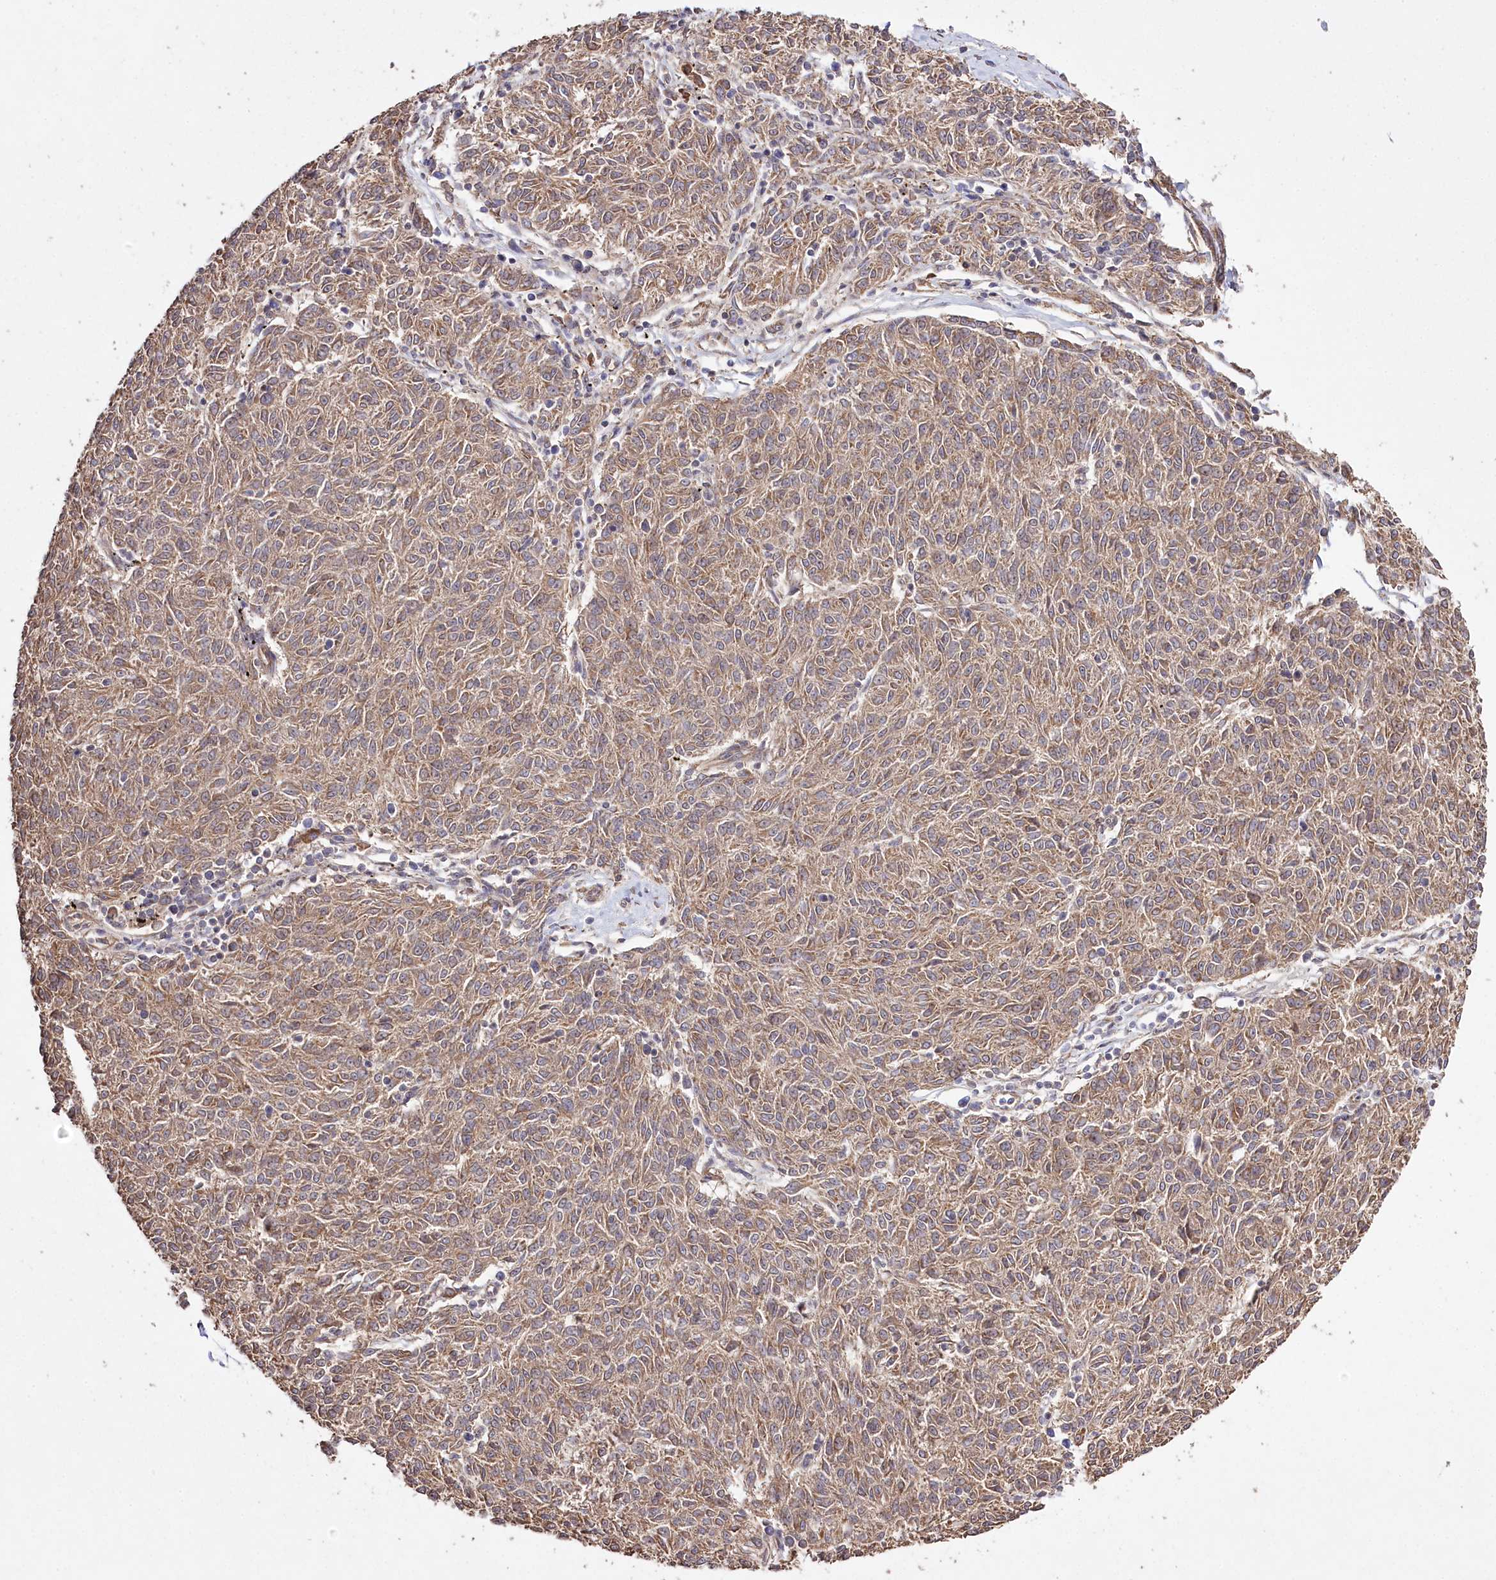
{"staining": {"intensity": "moderate", "quantity": ">75%", "location": "cytoplasmic/membranous"}, "tissue": "melanoma", "cell_type": "Tumor cells", "image_type": "cancer", "snomed": [{"axis": "morphology", "description": "Malignant melanoma, NOS"}, {"axis": "topography", "description": "Skin"}], "caption": "Immunohistochemical staining of malignant melanoma reveals medium levels of moderate cytoplasmic/membranous protein staining in approximately >75% of tumor cells.", "gene": "PRSS53", "patient": {"sex": "female", "age": 72}}